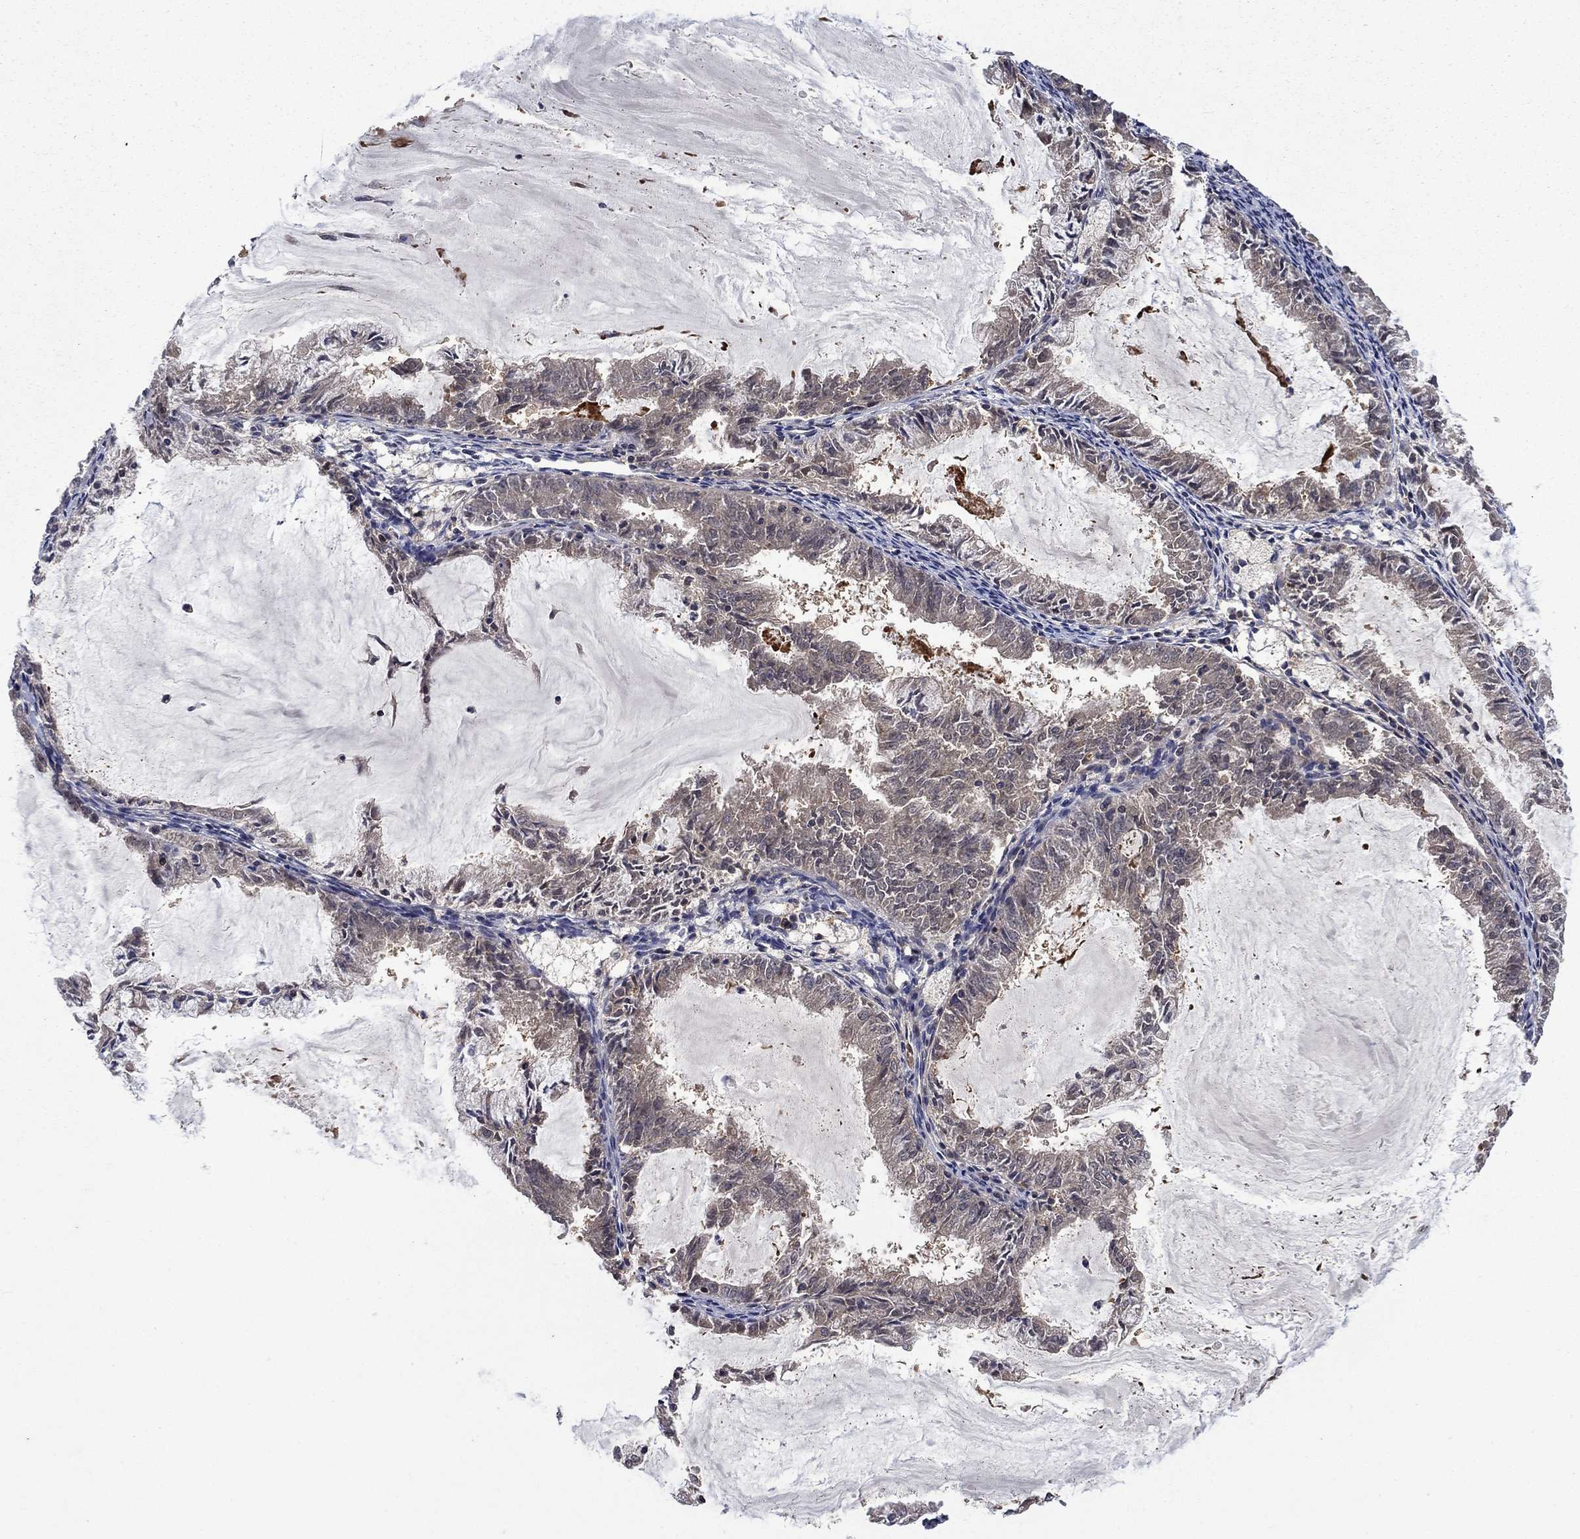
{"staining": {"intensity": "negative", "quantity": "none", "location": "none"}, "tissue": "endometrial cancer", "cell_type": "Tumor cells", "image_type": "cancer", "snomed": [{"axis": "morphology", "description": "Adenocarcinoma, NOS"}, {"axis": "topography", "description": "Endometrium"}], "caption": "Endometrial adenocarcinoma was stained to show a protein in brown. There is no significant staining in tumor cells.", "gene": "IAH1", "patient": {"sex": "female", "age": 57}}